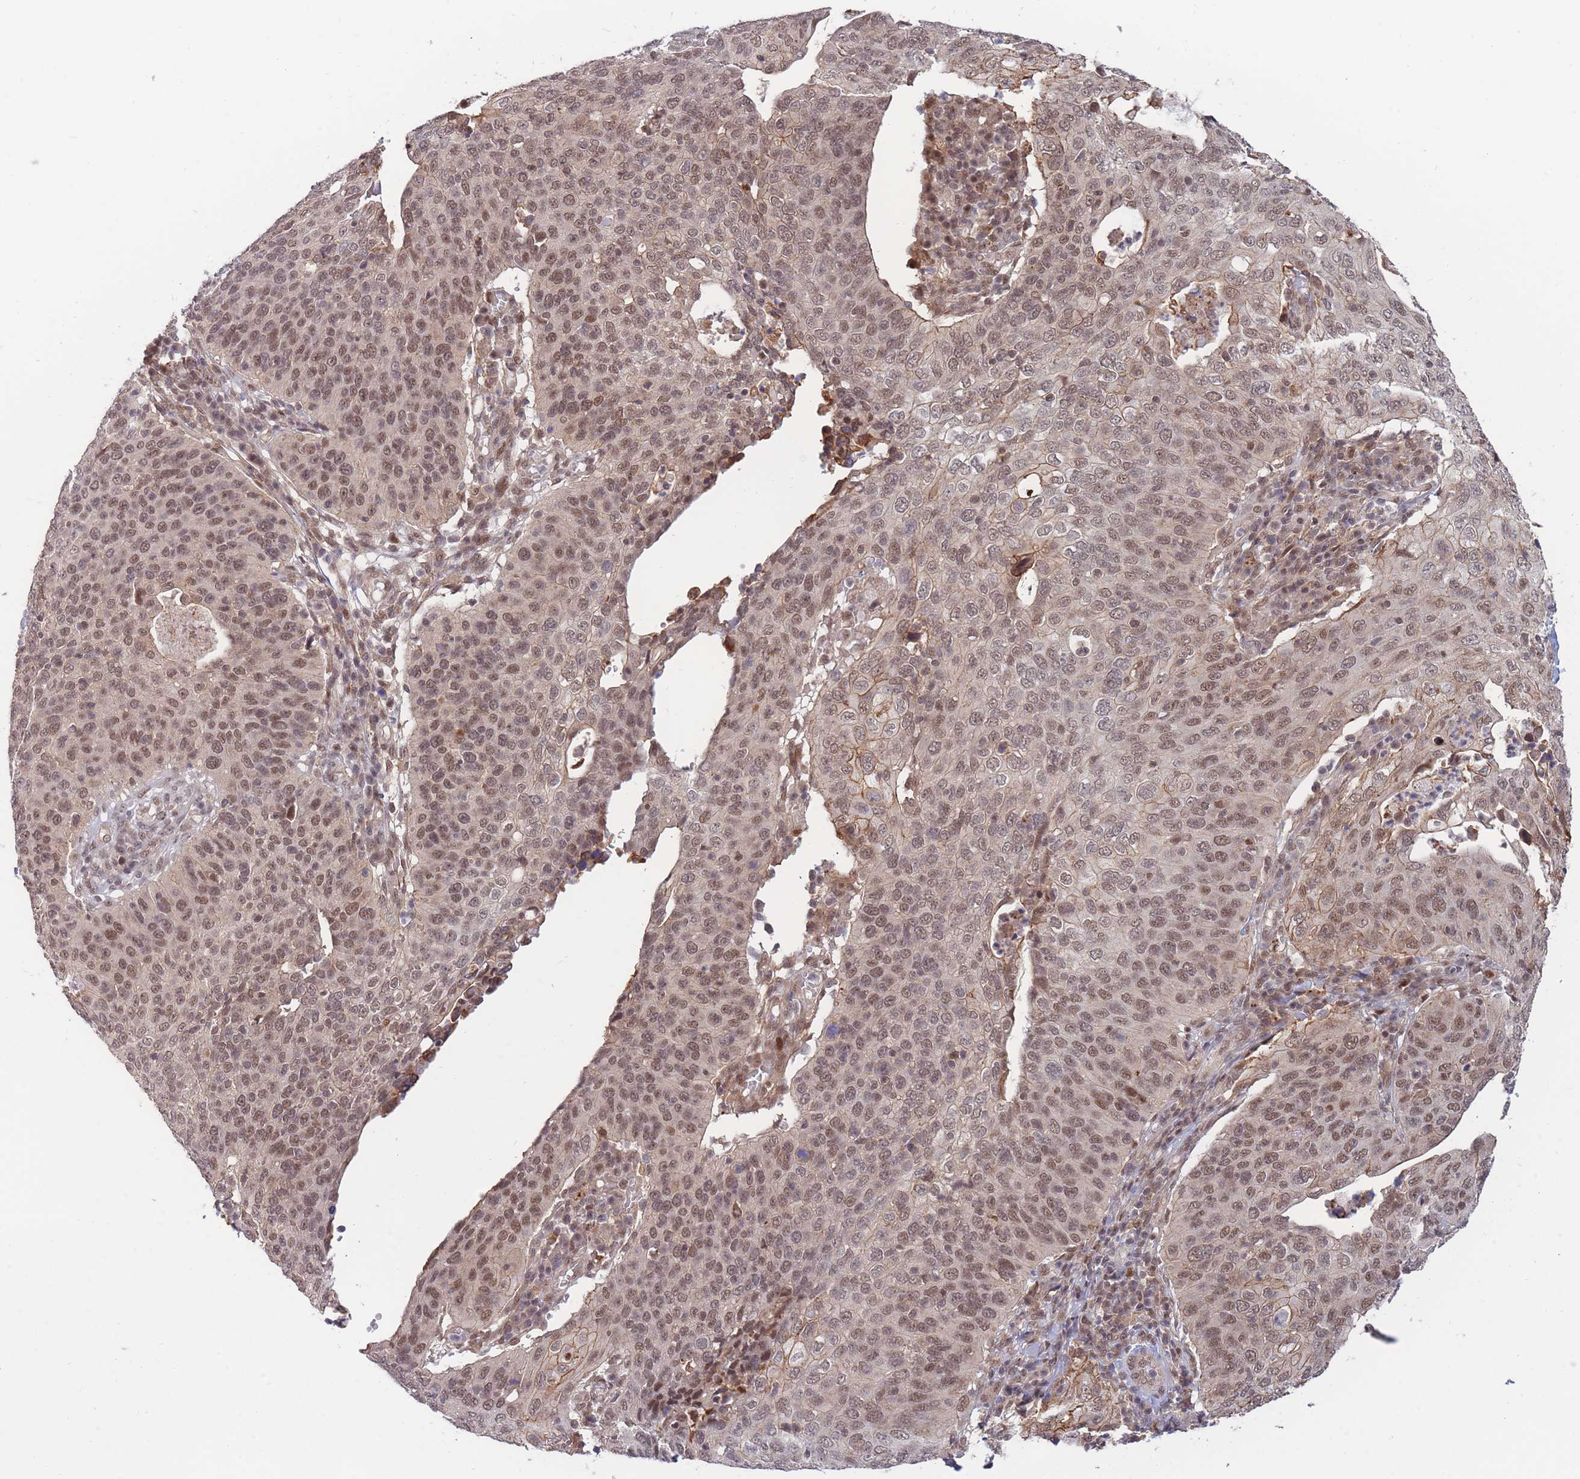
{"staining": {"intensity": "moderate", "quantity": ">75%", "location": "cytoplasmic/membranous,nuclear"}, "tissue": "cervical cancer", "cell_type": "Tumor cells", "image_type": "cancer", "snomed": [{"axis": "morphology", "description": "Squamous cell carcinoma, NOS"}, {"axis": "topography", "description": "Cervix"}], "caption": "Cervical cancer (squamous cell carcinoma) stained with DAB (3,3'-diaminobenzidine) immunohistochemistry reveals medium levels of moderate cytoplasmic/membranous and nuclear positivity in approximately >75% of tumor cells.", "gene": "BOD1L1", "patient": {"sex": "female", "age": 36}}